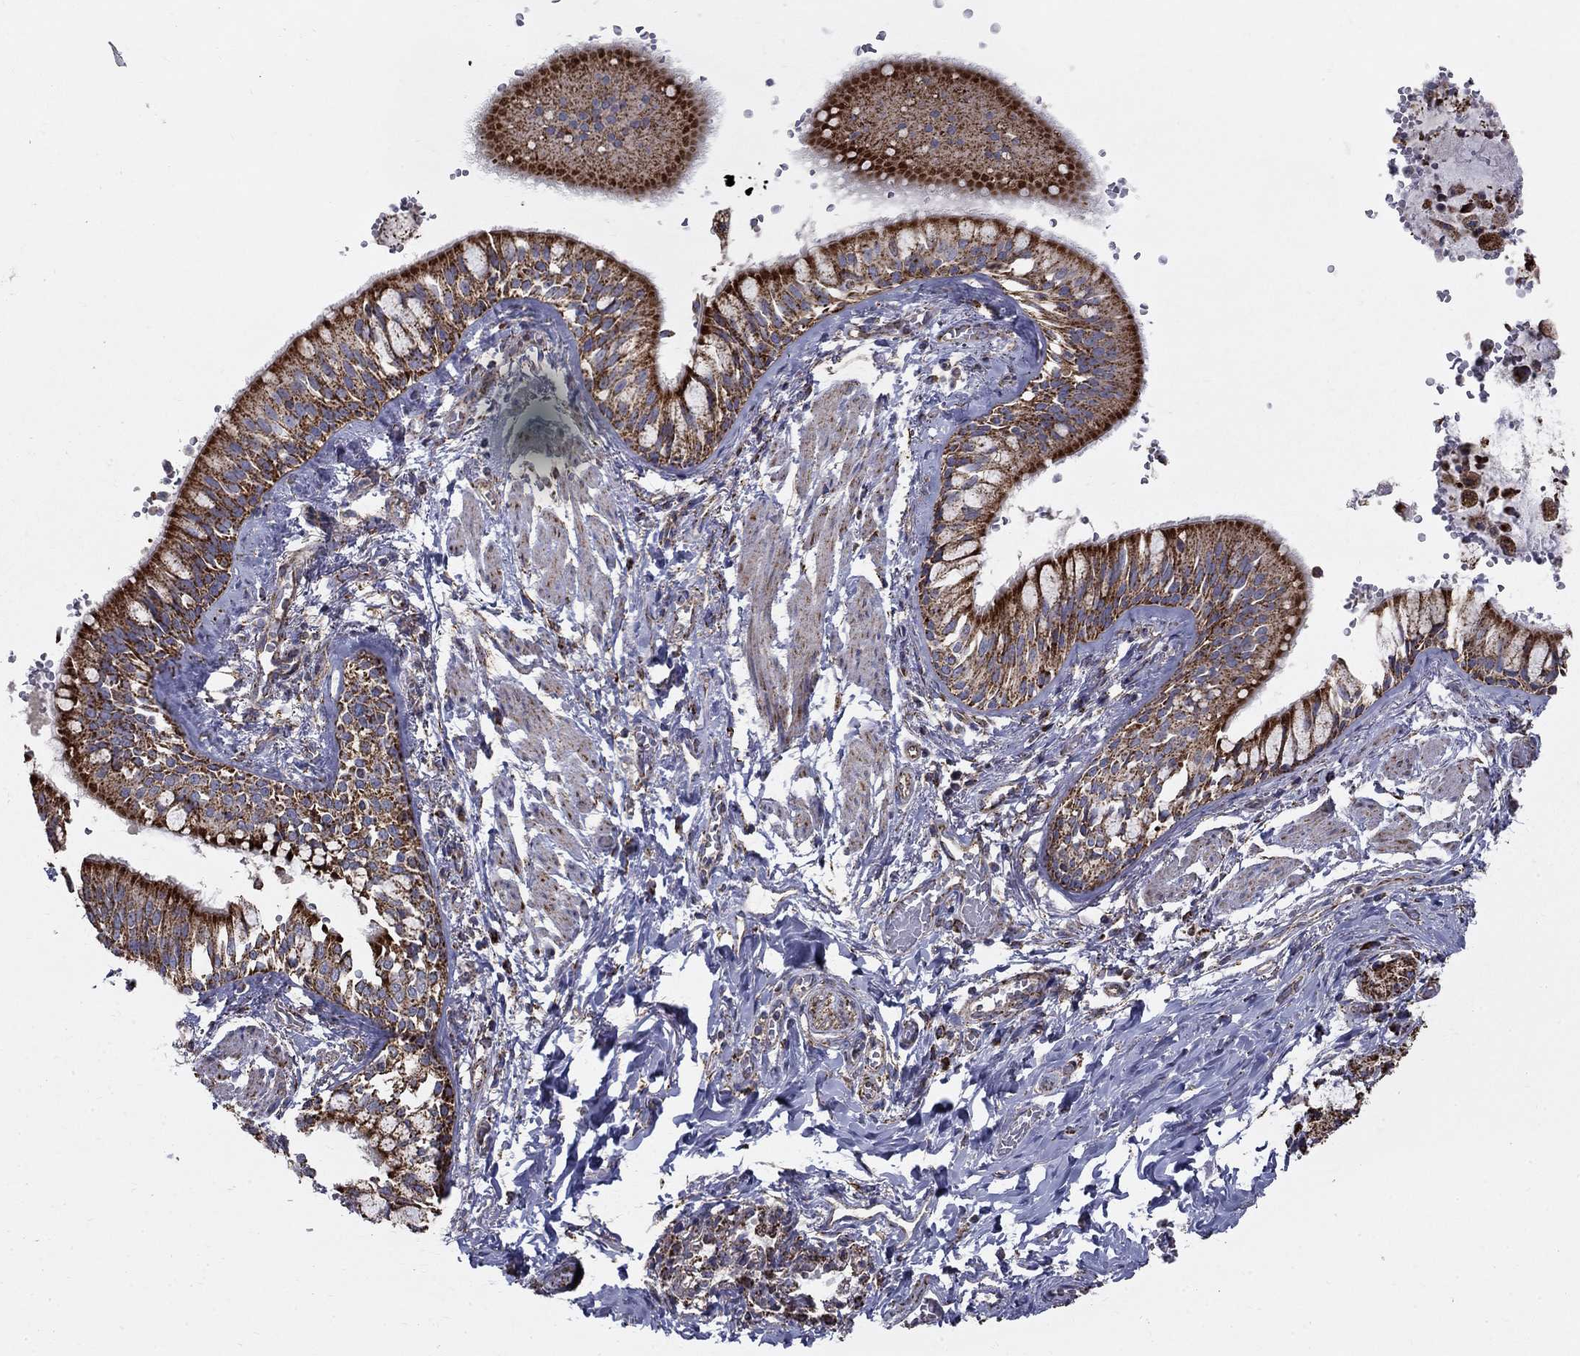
{"staining": {"intensity": "strong", "quantity": ">75%", "location": "cytoplasmic/membranous"}, "tissue": "bronchus", "cell_type": "Respiratory epithelial cells", "image_type": "normal", "snomed": [{"axis": "morphology", "description": "Normal tissue, NOS"}, {"axis": "topography", "description": "Bronchus"}, {"axis": "topography", "description": "Lung"}], "caption": "This is a histology image of immunohistochemistry (IHC) staining of unremarkable bronchus, which shows strong staining in the cytoplasmic/membranous of respiratory epithelial cells.", "gene": "GCSH", "patient": {"sex": "female", "age": 57}}